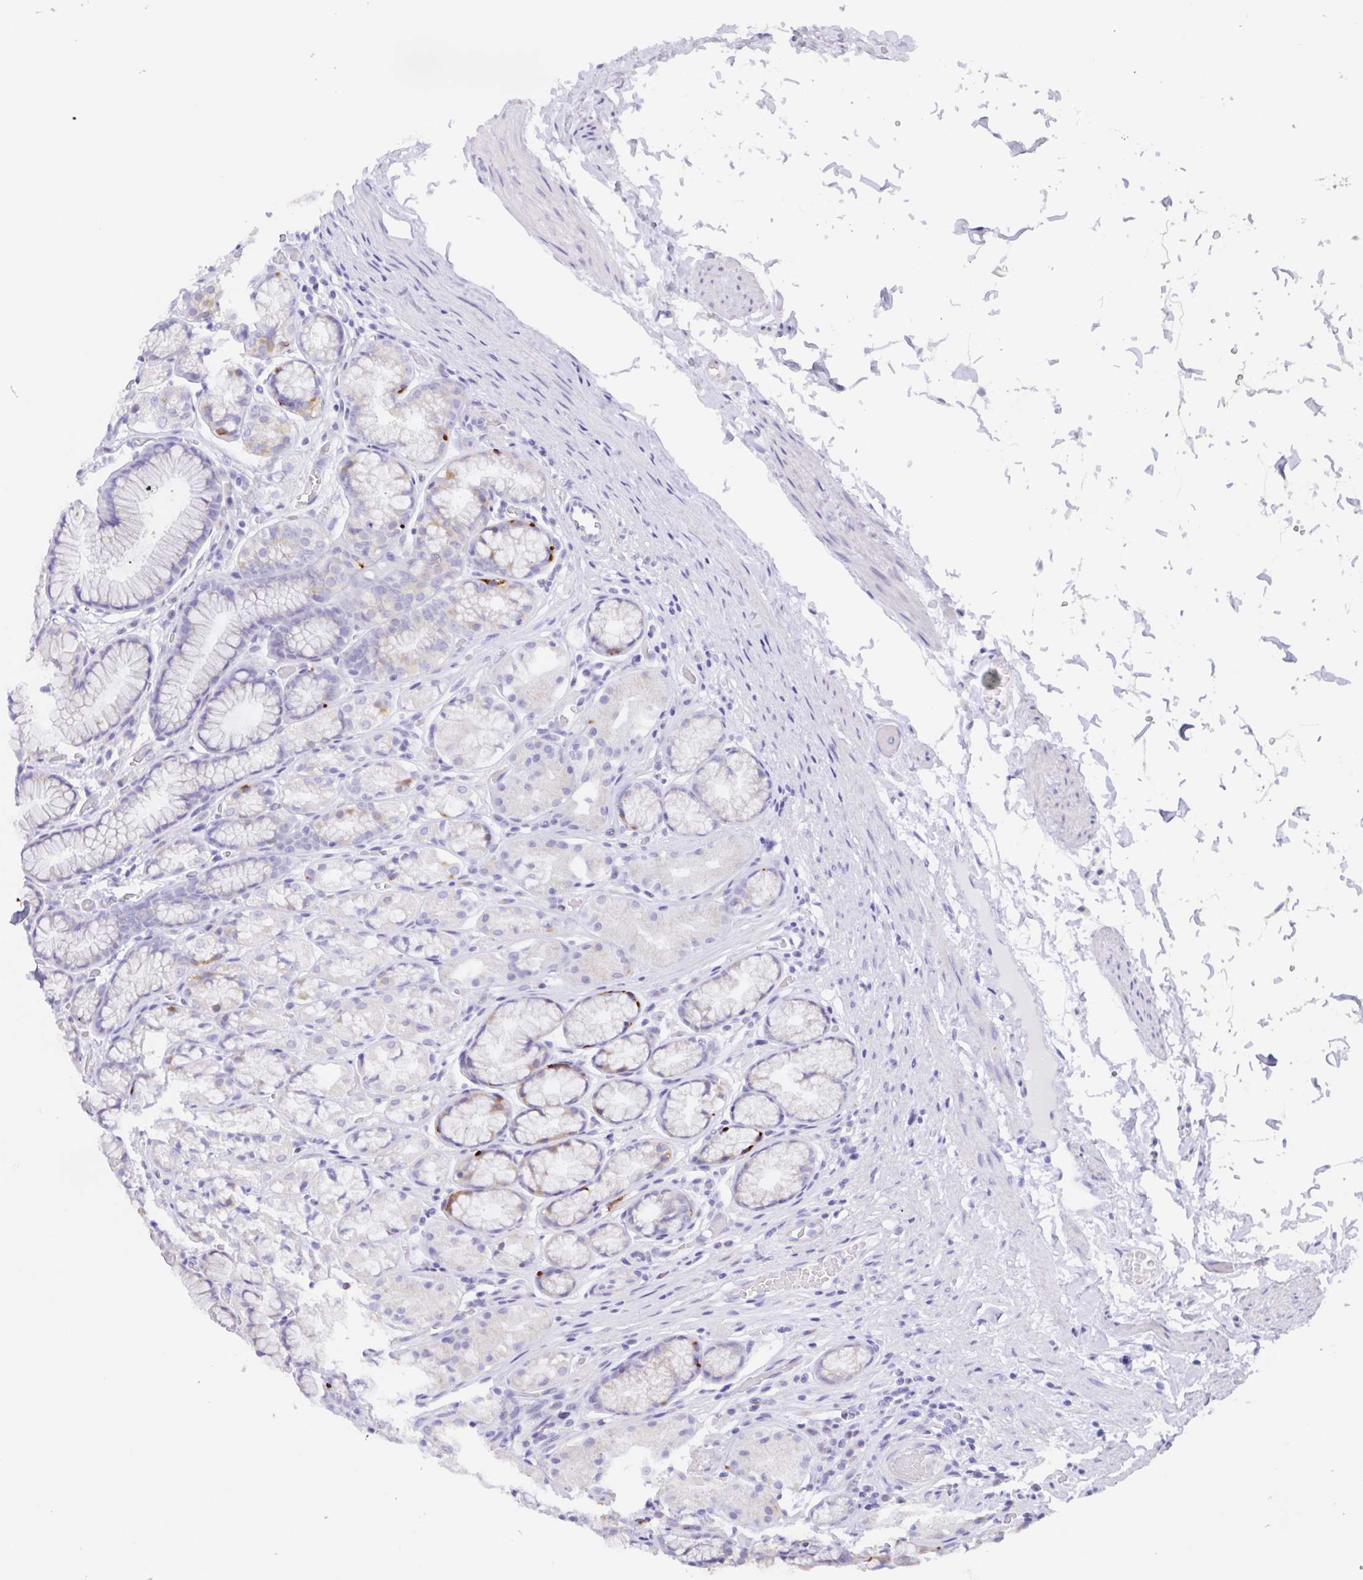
{"staining": {"intensity": "moderate", "quantity": "<25%", "location": "cytoplasmic/membranous"}, "tissue": "stomach", "cell_type": "Glandular cells", "image_type": "normal", "snomed": [{"axis": "morphology", "description": "Normal tissue, NOS"}, {"axis": "topography", "description": "Stomach"}], "caption": "This is an image of immunohistochemistry staining of unremarkable stomach, which shows moderate expression in the cytoplasmic/membranous of glandular cells.", "gene": "SCG3", "patient": {"sex": "male", "age": 70}}